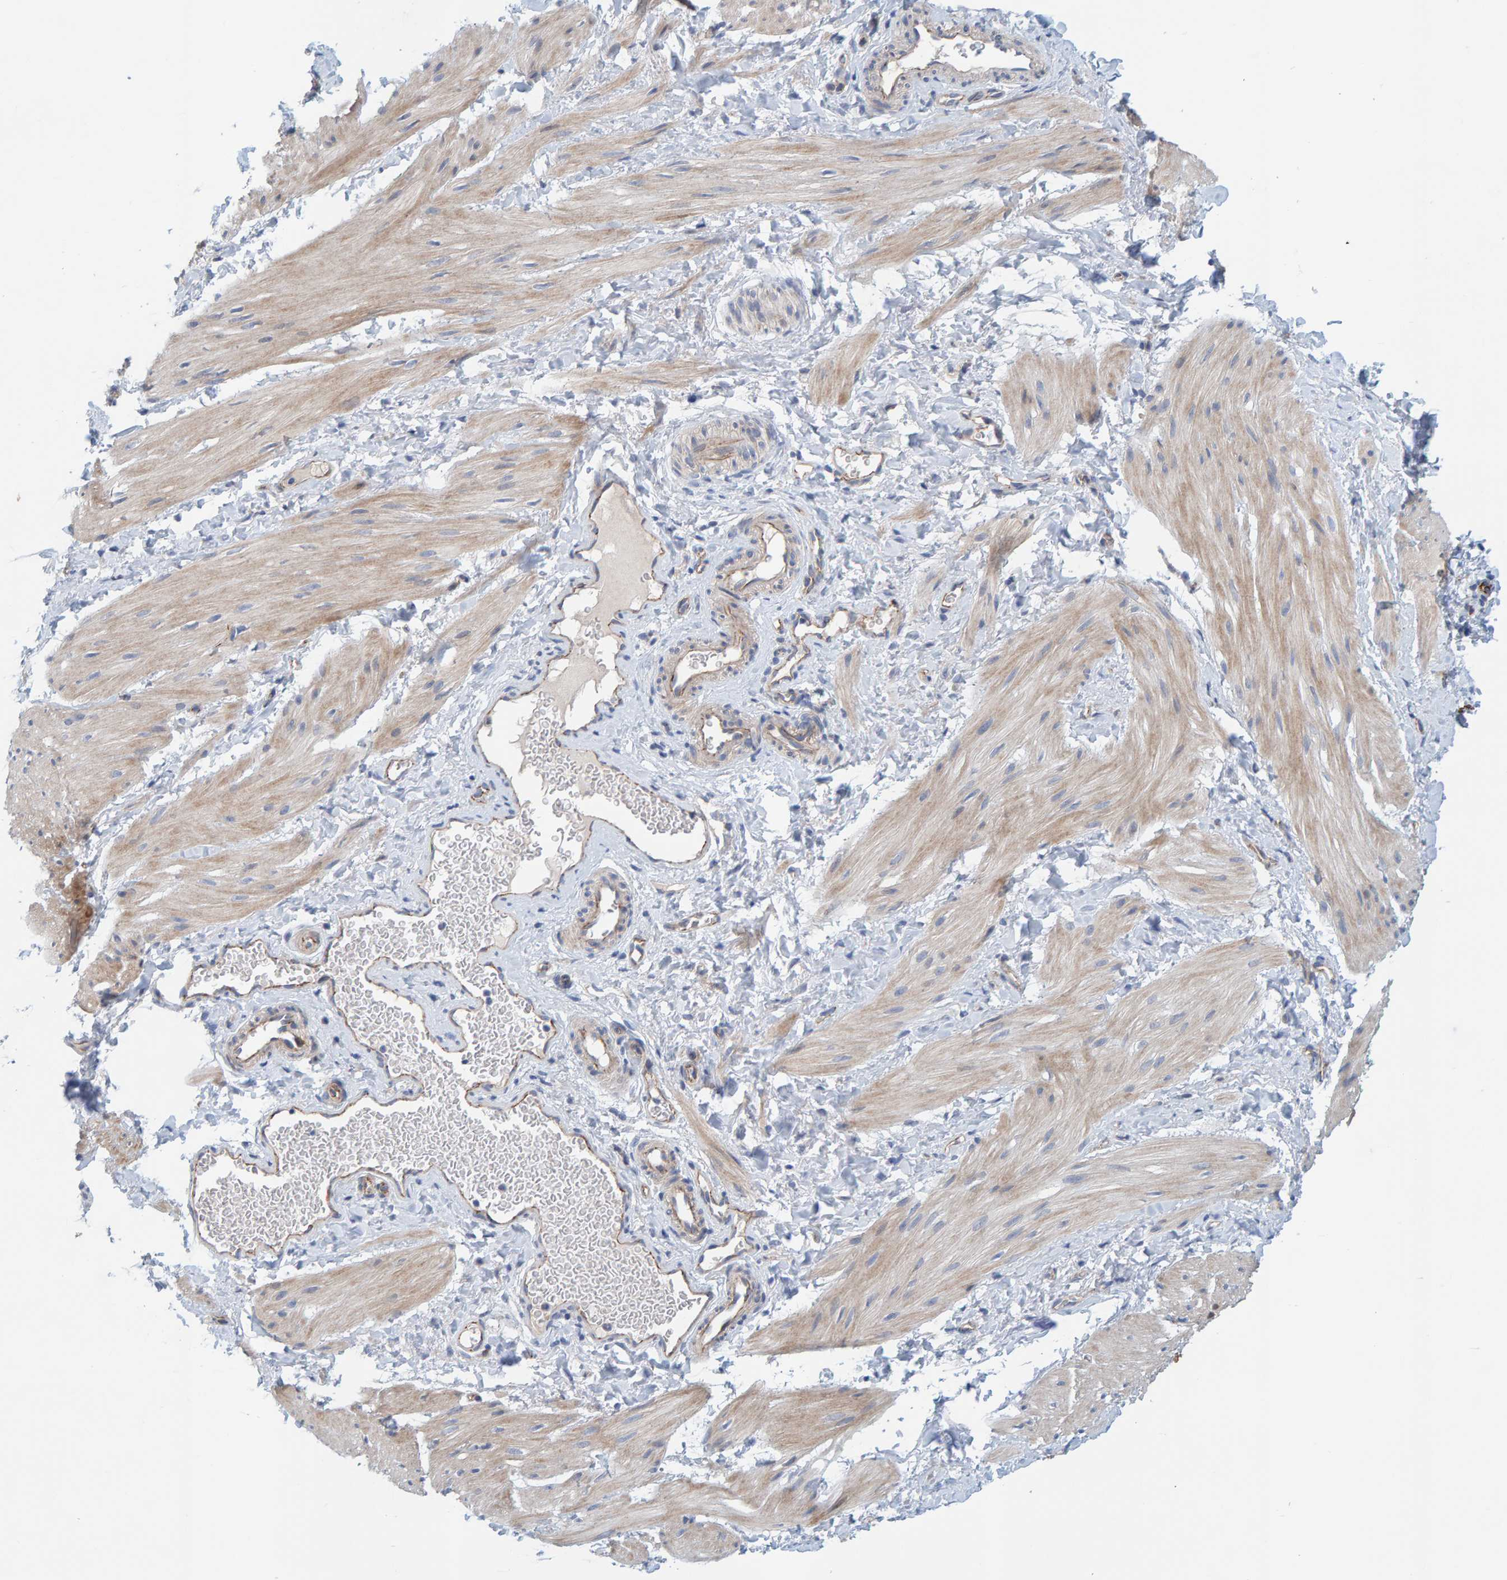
{"staining": {"intensity": "weak", "quantity": ">75%", "location": "cytoplasmic/membranous"}, "tissue": "smooth muscle", "cell_type": "Smooth muscle cells", "image_type": "normal", "snomed": [{"axis": "morphology", "description": "Normal tissue, NOS"}, {"axis": "topography", "description": "Smooth muscle"}], "caption": "Immunohistochemical staining of benign human smooth muscle demonstrates weak cytoplasmic/membranous protein expression in about >75% of smooth muscle cells.", "gene": "KRBA2", "patient": {"sex": "male", "age": 16}}